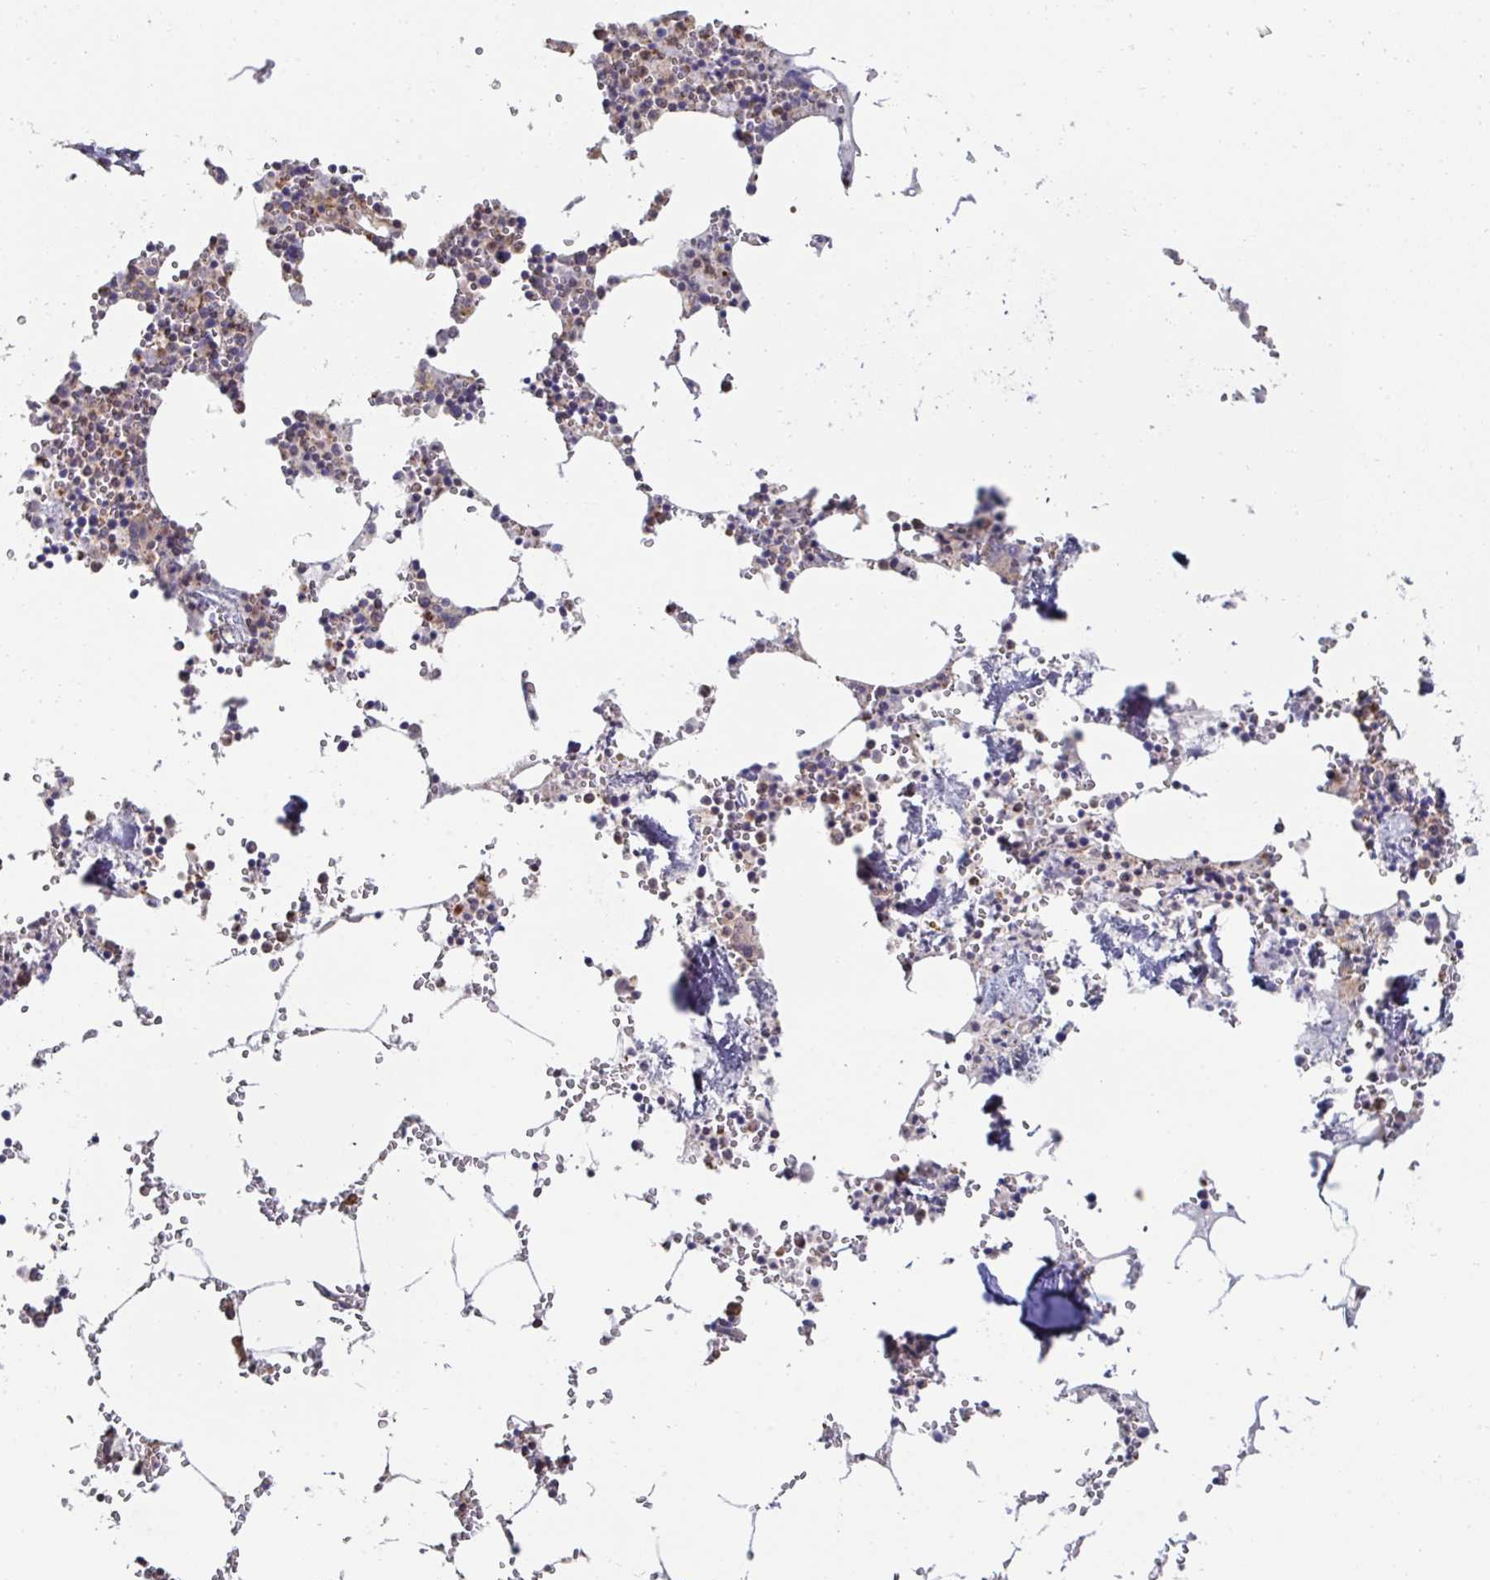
{"staining": {"intensity": "weak", "quantity": "25%-75%", "location": "cytoplasmic/membranous"}, "tissue": "bone marrow", "cell_type": "Hematopoietic cells", "image_type": "normal", "snomed": [{"axis": "morphology", "description": "Normal tissue, NOS"}, {"axis": "topography", "description": "Bone marrow"}], "caption": "A brown stain shows weak cytoplasmic/membranous expression of a protein in hematopoietic cells of normal bone marrow.", "gene": "DZANK1", "patient": {"sex": "male", "age": 54}}